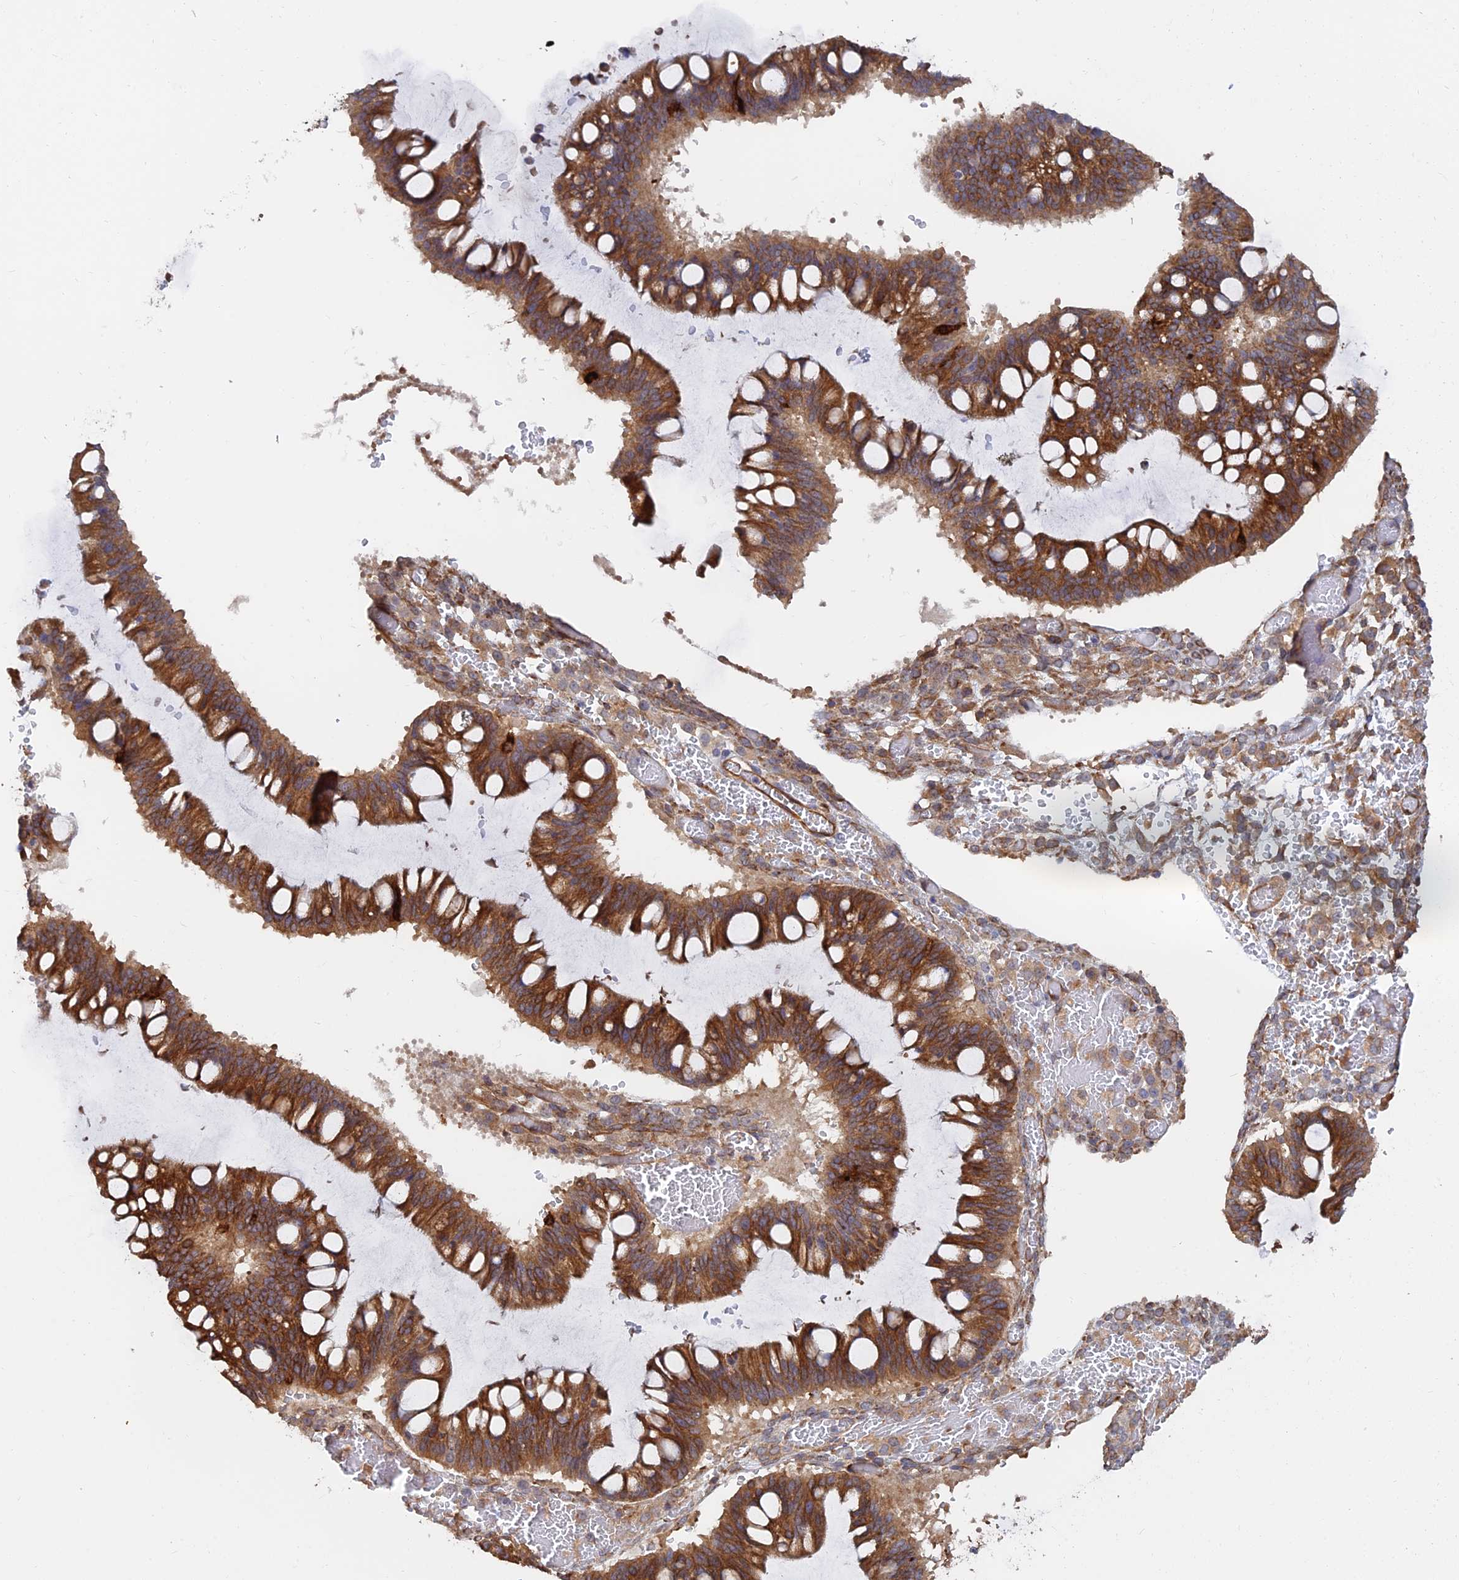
{"staining": {"intensity": "moderate", "quantity": ">75%", "location": "cytoplasmic/membranous"}, "tissue": "ovarian cancer", "cell_type": "Tumor cells", "image_type": "cancer", "snomed": [{"axis": "morphology", "description": "Cystadenocarcinoma, mucinous, NOS"}, {"axis": "topography", "description": "Ovary"}], "caption": "Immunohistochemistry (IHC) of ovarian cancer (mucinous cystadenocarcinoma) exhibits medium levels of moderate cytoplasmic/membranous expression in about >75% of tumor cells. (Brightfield microscopy of DAB IHC at high magnification).", "gene": "WBP11", "patient": {"sex": "female", "age": 73}}